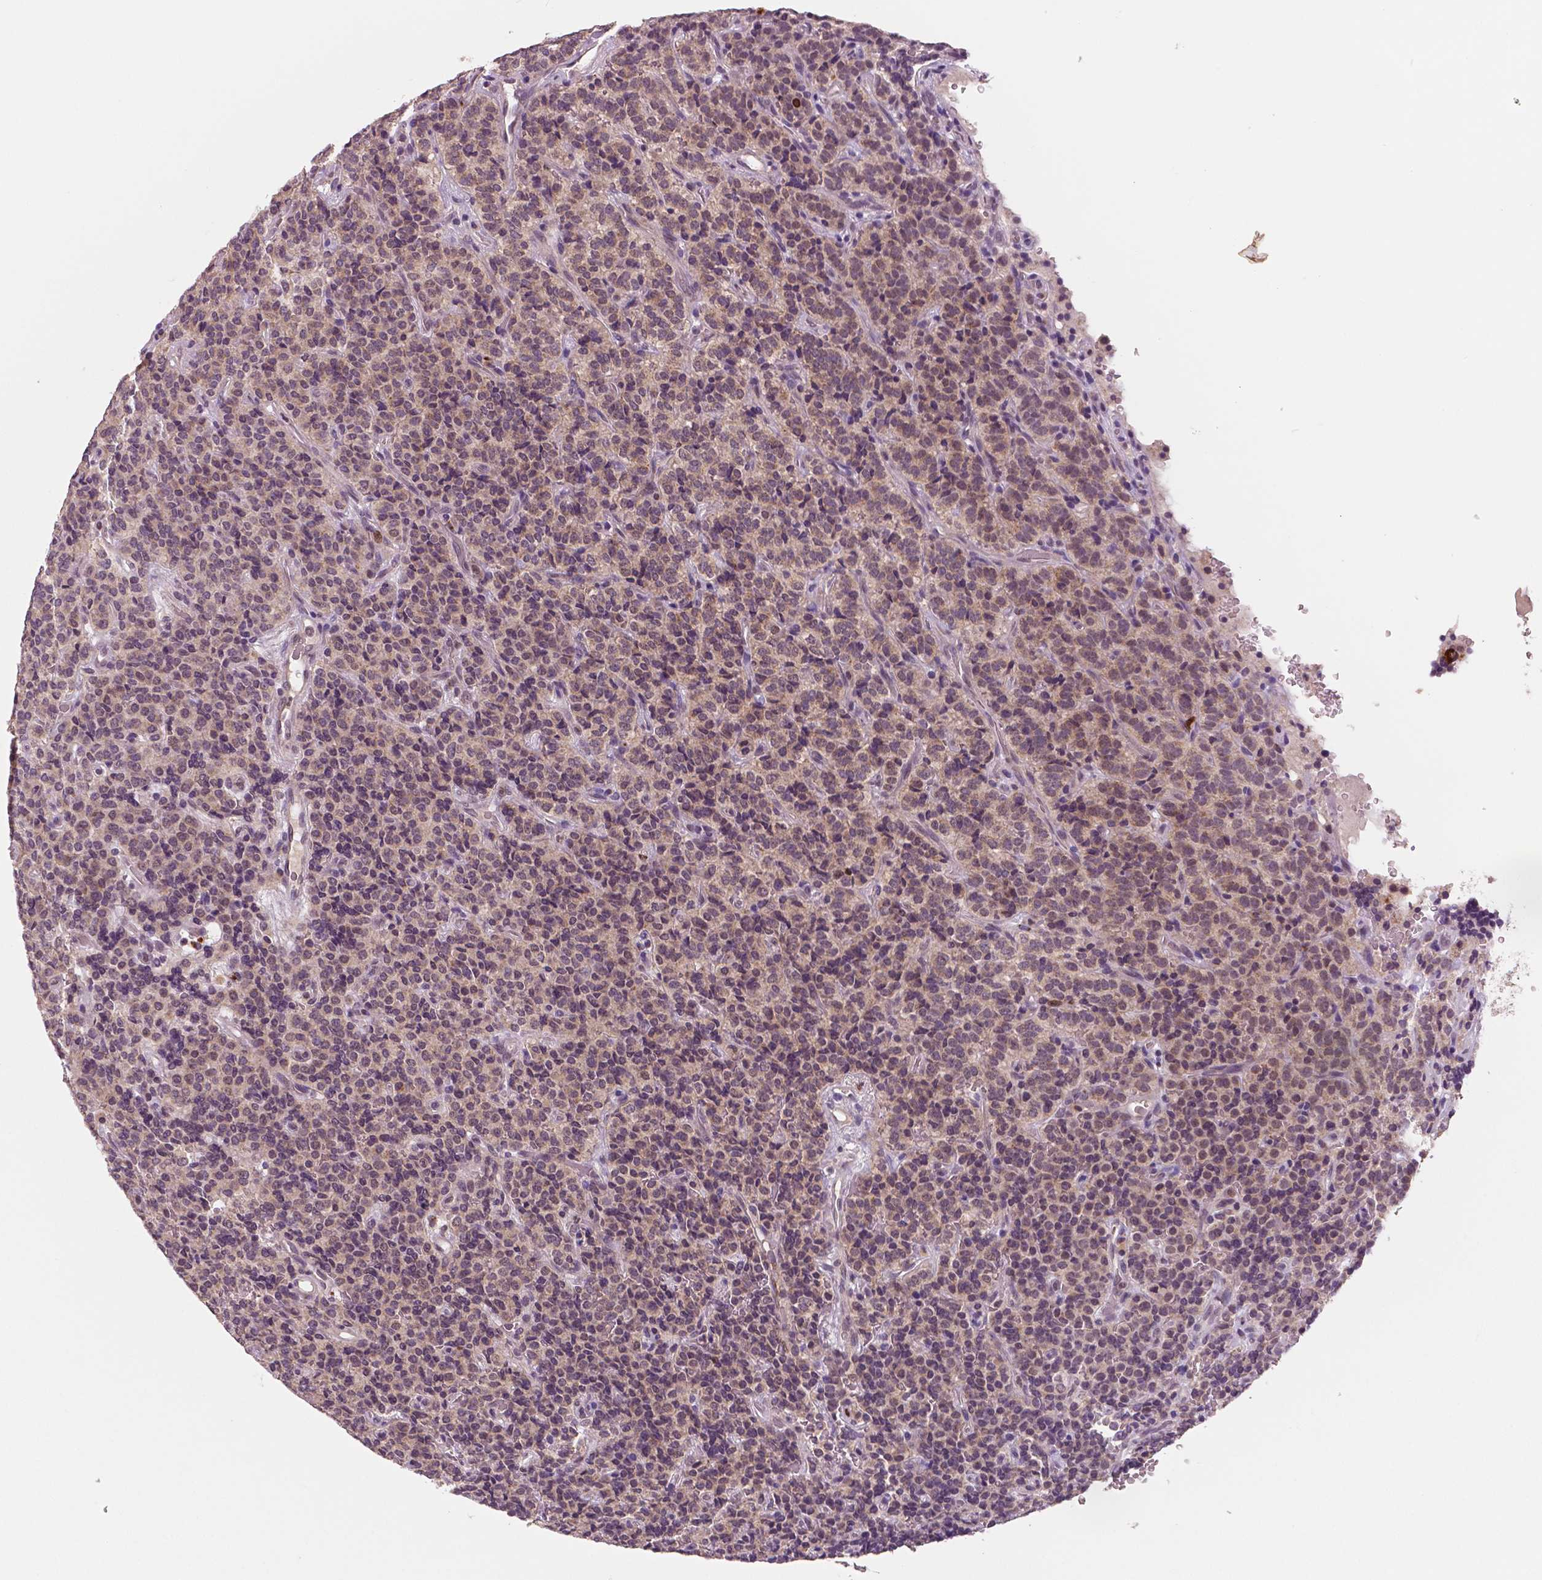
{"staining": {"intensity": "weak", "quantity": "25%-75%", "location": "cytoplasmic/membranous,nuclear"}, "tissue": "carcinoid", "cell_type": "Tumor cells", "image_type": "cancer", "snomed": [{"axis": "morphology", "description": "Carcinoid, malignant, NOS"}, {"axis": "topography", "description": "Pancreas"}], "caption": "Tumor cells demonstrate low levels of weak cytoplasmic/membranous and nuclear positivity in about 25%-75% of cells in carcinoid.", "gene": "MKI67", "patient": {"sex": "male", "age": 36}}